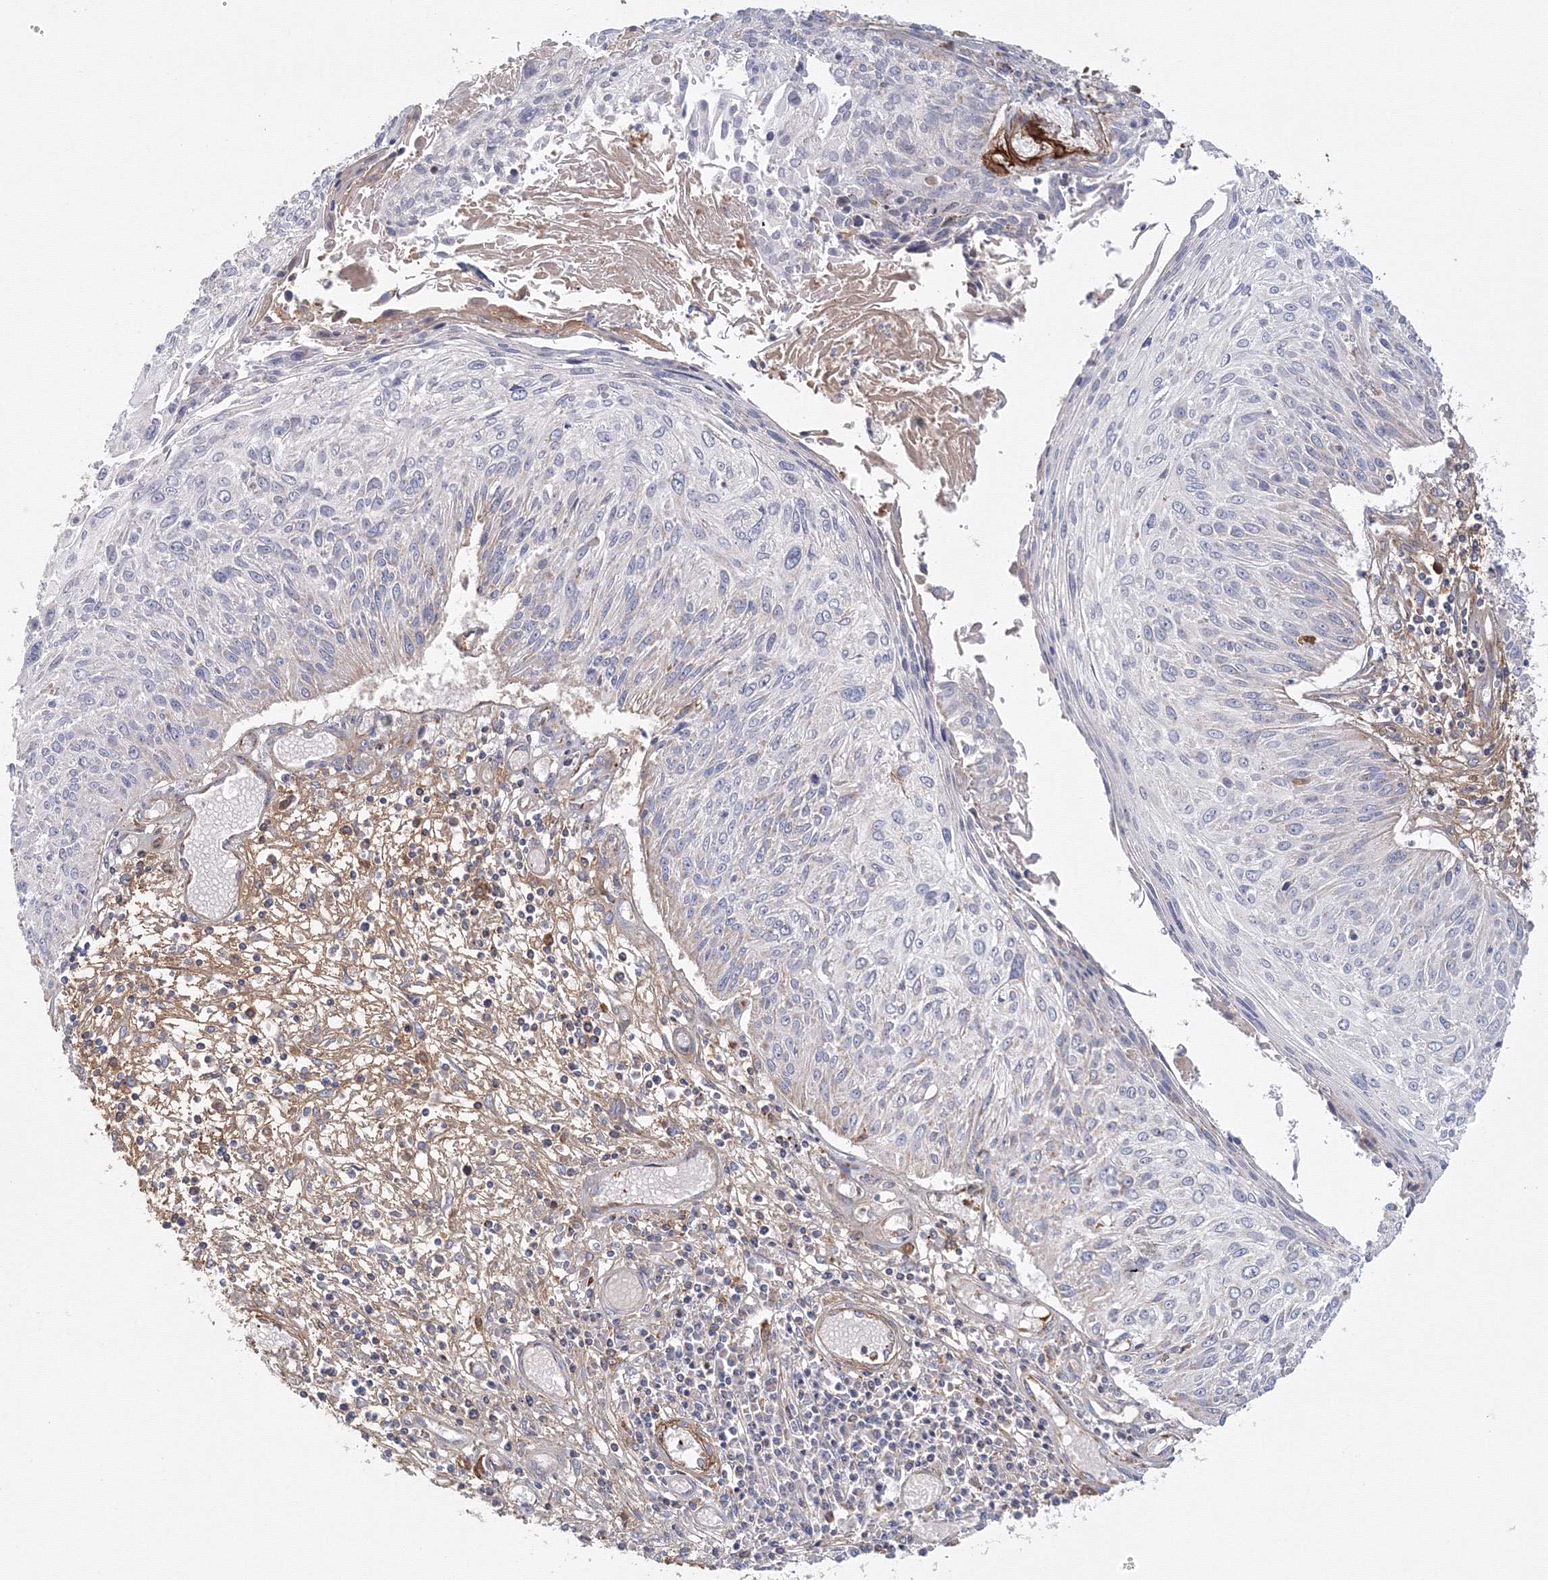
{"staining": {"intensity": "weak", "quantity": "<25%", "location": "cytoplasmic/membranous"}, "tissue": "cervical cancer", "cell_type": "Tumor cells", "image_type": "cancer", "snomed": [{"axis": "morphology", "description": "Squamous cell carcinoma, NOS"}, {"axis": "topography", "description": "Cervix"}], "caption": "A high-resolution histopathology image shows IHC staining of cervical cancer (squamous cell carcinoma), which exhibits no significant staining in tumor cells.", "gene": "GRPEL1", "patient": {"sex": "female", "age": 51}}